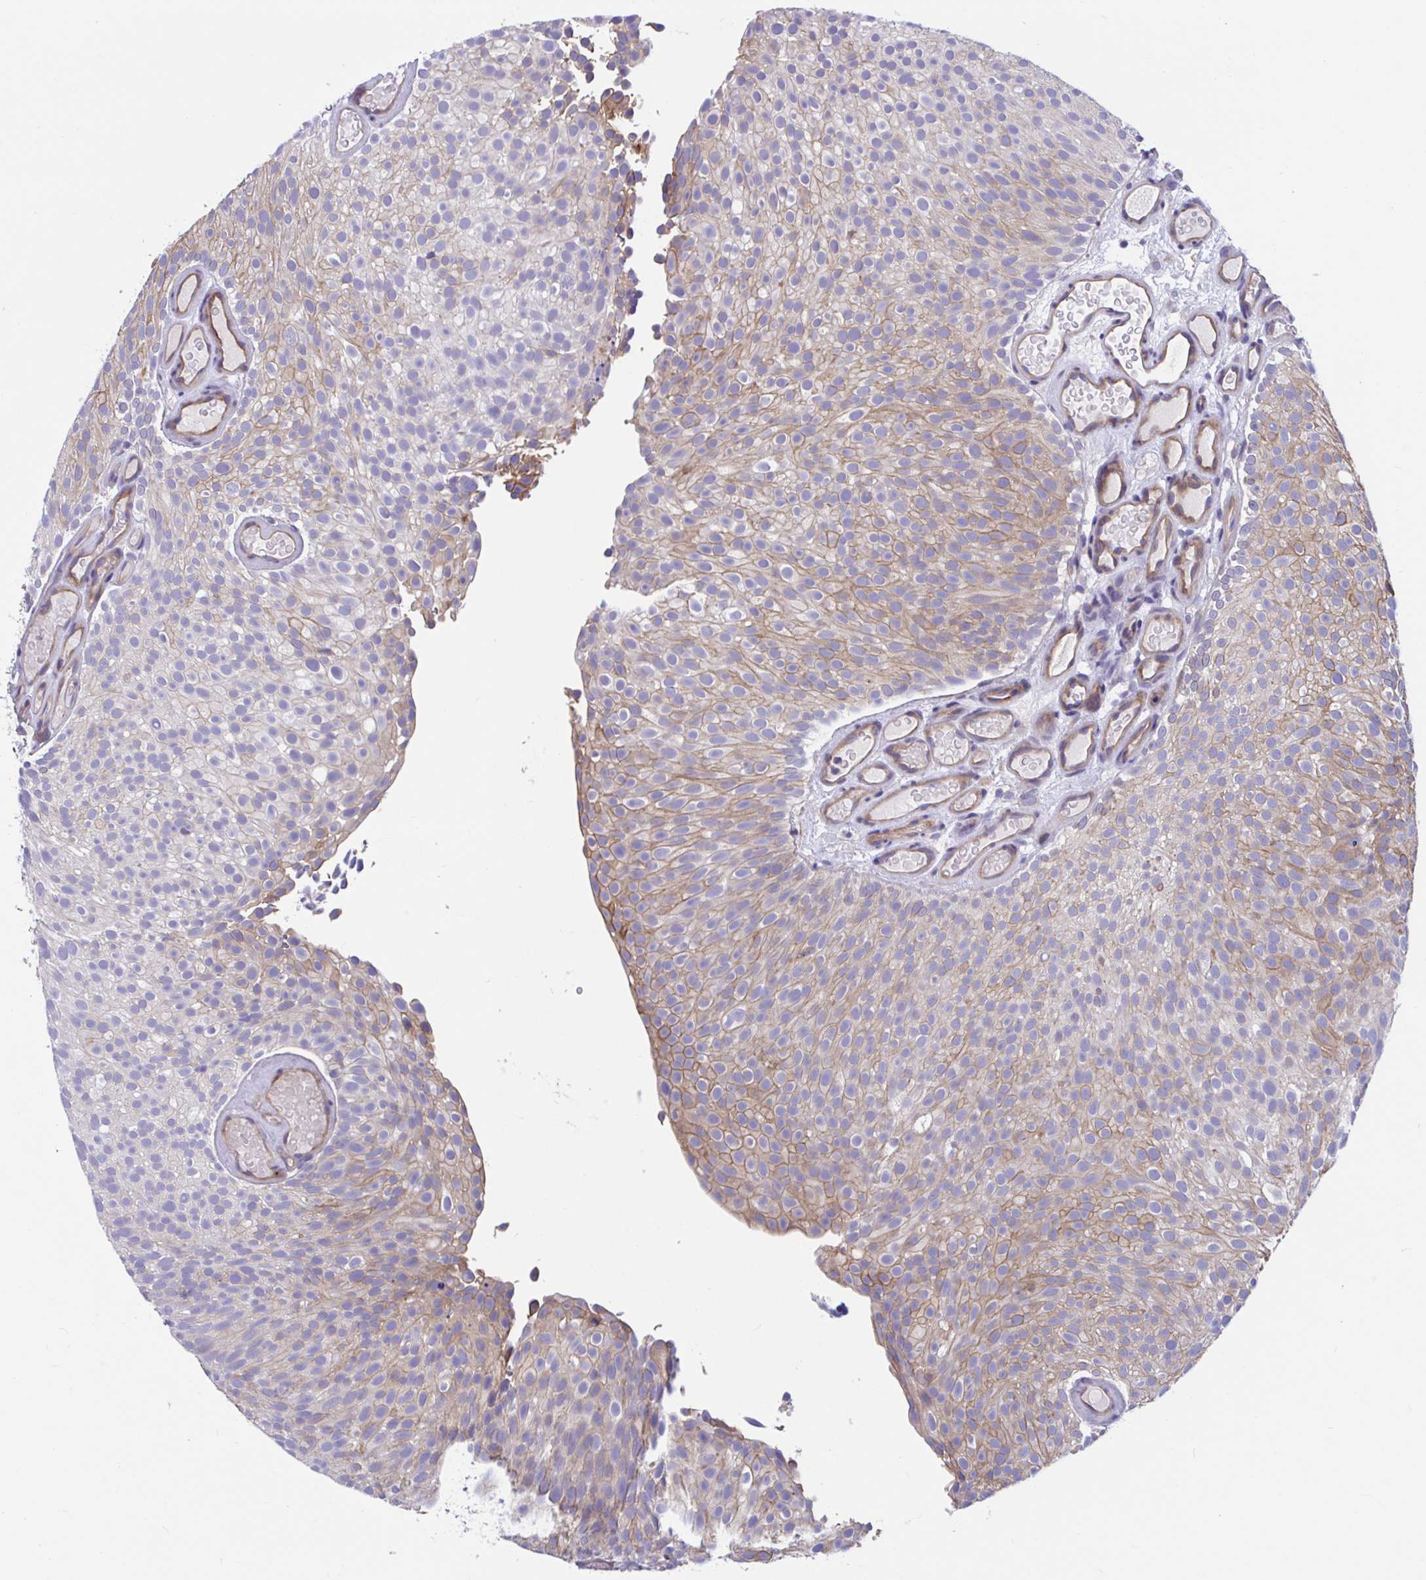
{"staining": {"intensity": "moderate", "quantity": "25%-75%", "location": "cytoplasmic/membranous"}, "tissue": "urothelial cancer", "cell_type": "Tumor cells", "image_type": "cancer", "snomed": [{"axis": "morphology", "description": "Urothelial carcinoma, Low grade"}, {"axis": "topography", "description": "Urinary bladder"}], "caption": "Protein staining by immunohistochemistry reveals moderate cytoplasmic/membranous staining in approximately 25%-75% of tumor cells in low-grade urothelial carcinoma.", "gene": "WBP1", "patient": {"sex": "male", "age": 78}}